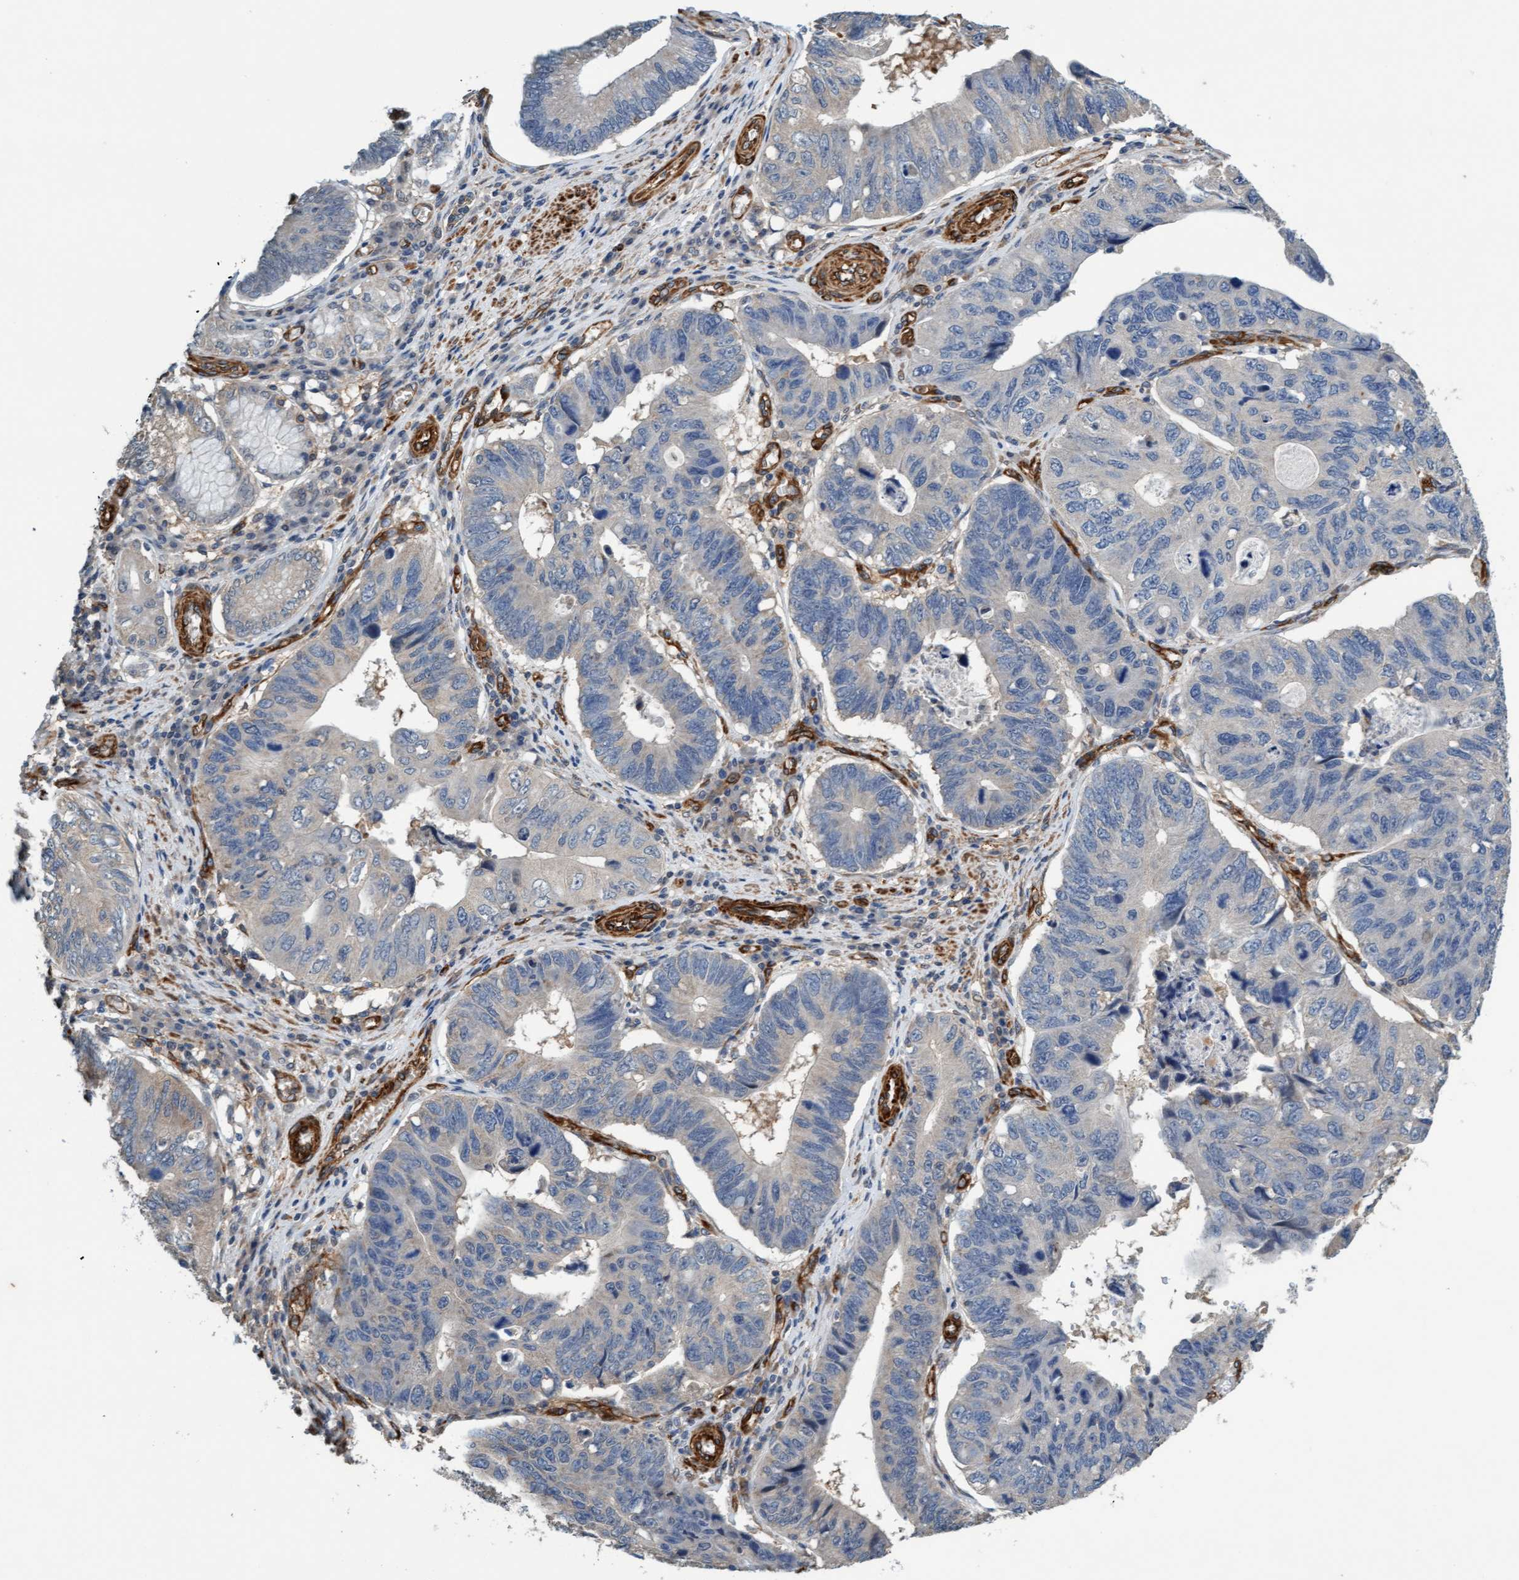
{"staining": {"intensity": "negative", "quantity": "none", "location": "none"}, "tissue": "stomach cancer", "cell_type": "Tumor cells", "image_type": "cancer", "snomed": [{"axis": "morphology", "description": "Adenocarcinoma, NOS"}, {"axis": "topography", "description": "Stomach"}], "caption": "An immunohistochemistry micrograph of stomach cancer is shown. There is no staining in tumor cells of stomach cancer.", "gene": "FMNL3", "patient": {"sex": "male", "age": 59}}